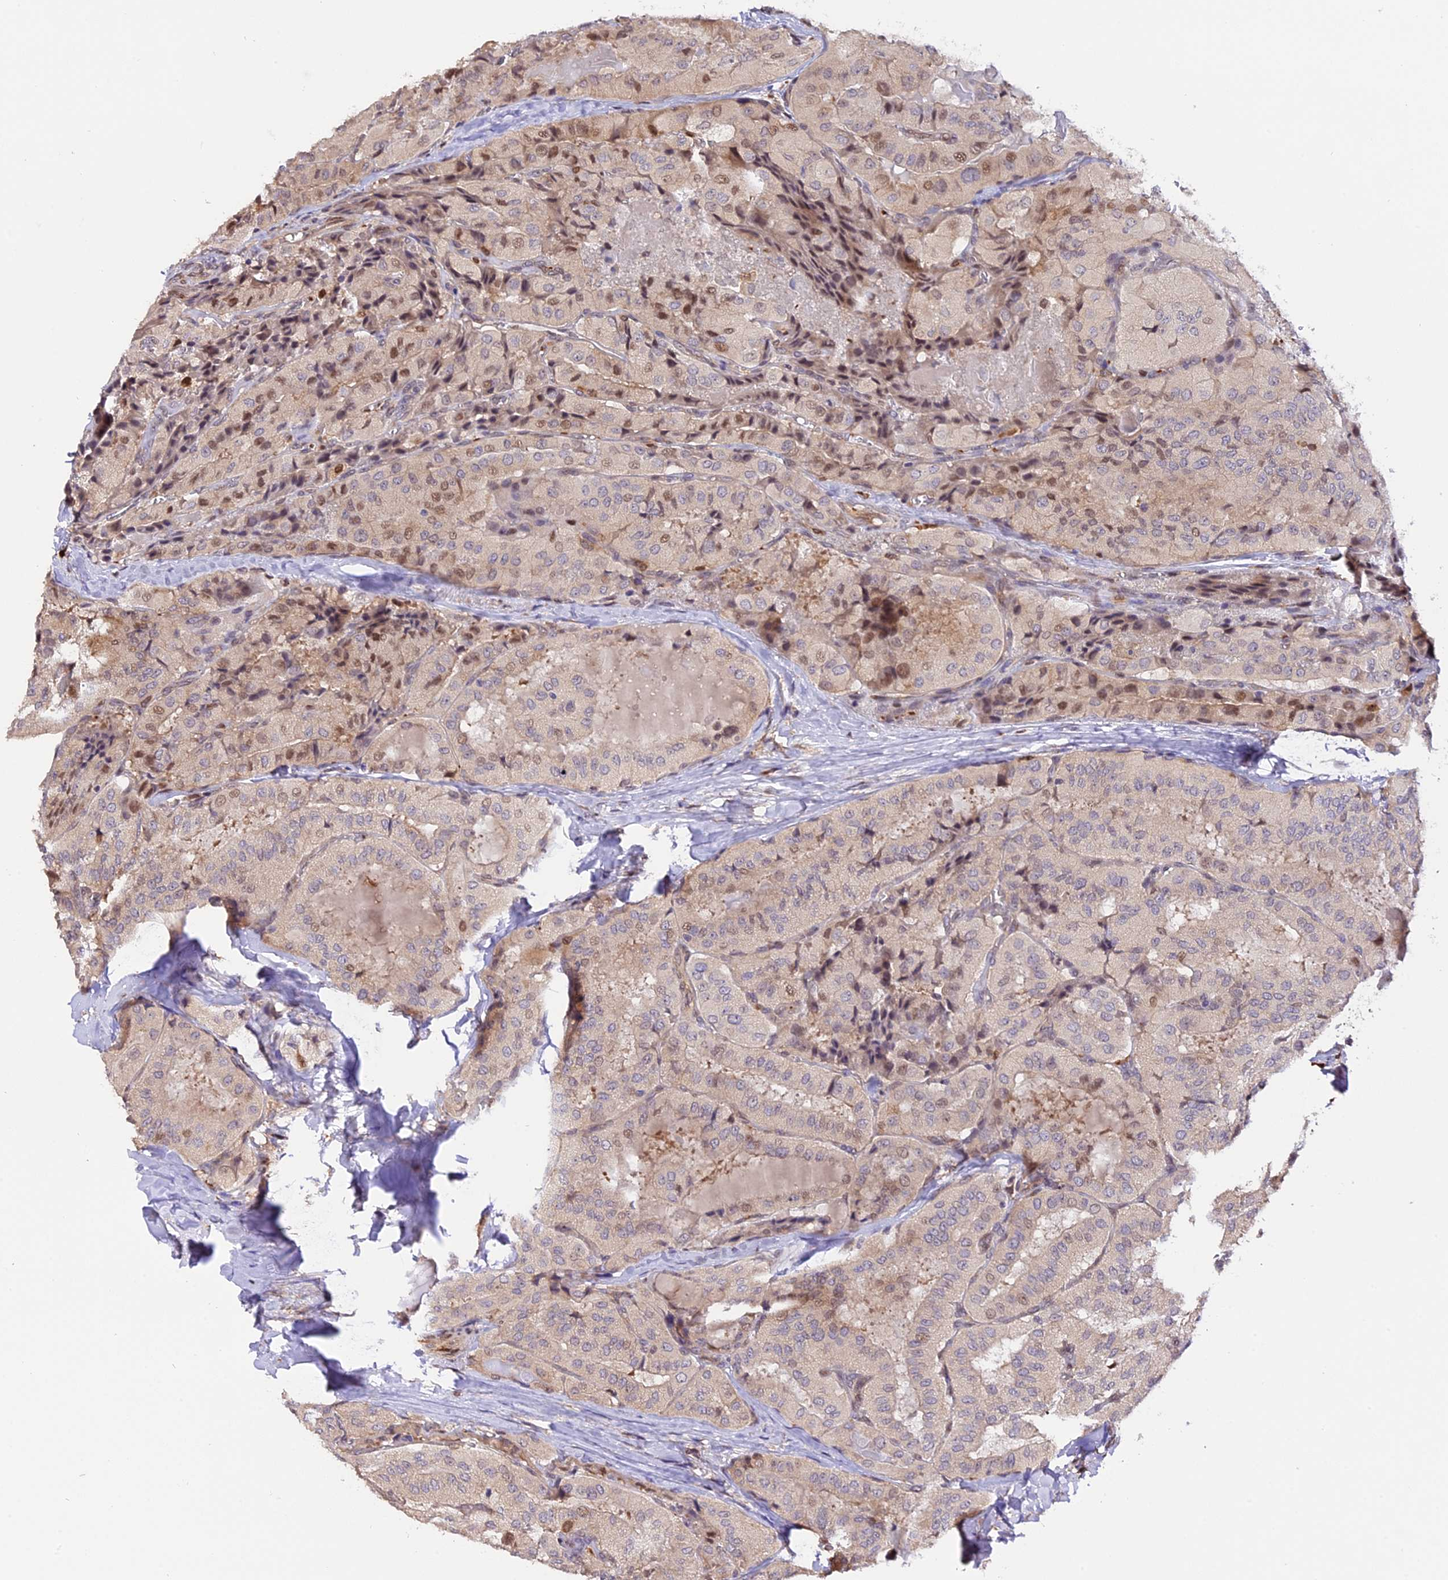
{"staining": {"intensity": "moderate", "quantity": "<25%", "location": "nuclear"}, "tissue": "thyroid cancer", "cell_type": "Tumor cells", "image_type": "cancer", "snomed": [{"axis": "morphology", "description": "Normal tissue, NOS"}, {"axis": "morphology", "description": "Papillary adenocarcinoma, NOS"}, {"axis": "topography", "description": "Thyroid gland"}], "caption": "Immunohistochemistry (IHC) micrograph of neoplastic tissue: thyroid cancer (papillary adenocarcinoma) stained using IHC demonstrates low levels of moderate protein expression localized specifically in the nuclear of tumor cells, appearing as a nuclear brown color.", "gene": "HERPUD1", "patient": {"sex": "female", "age": 59}}